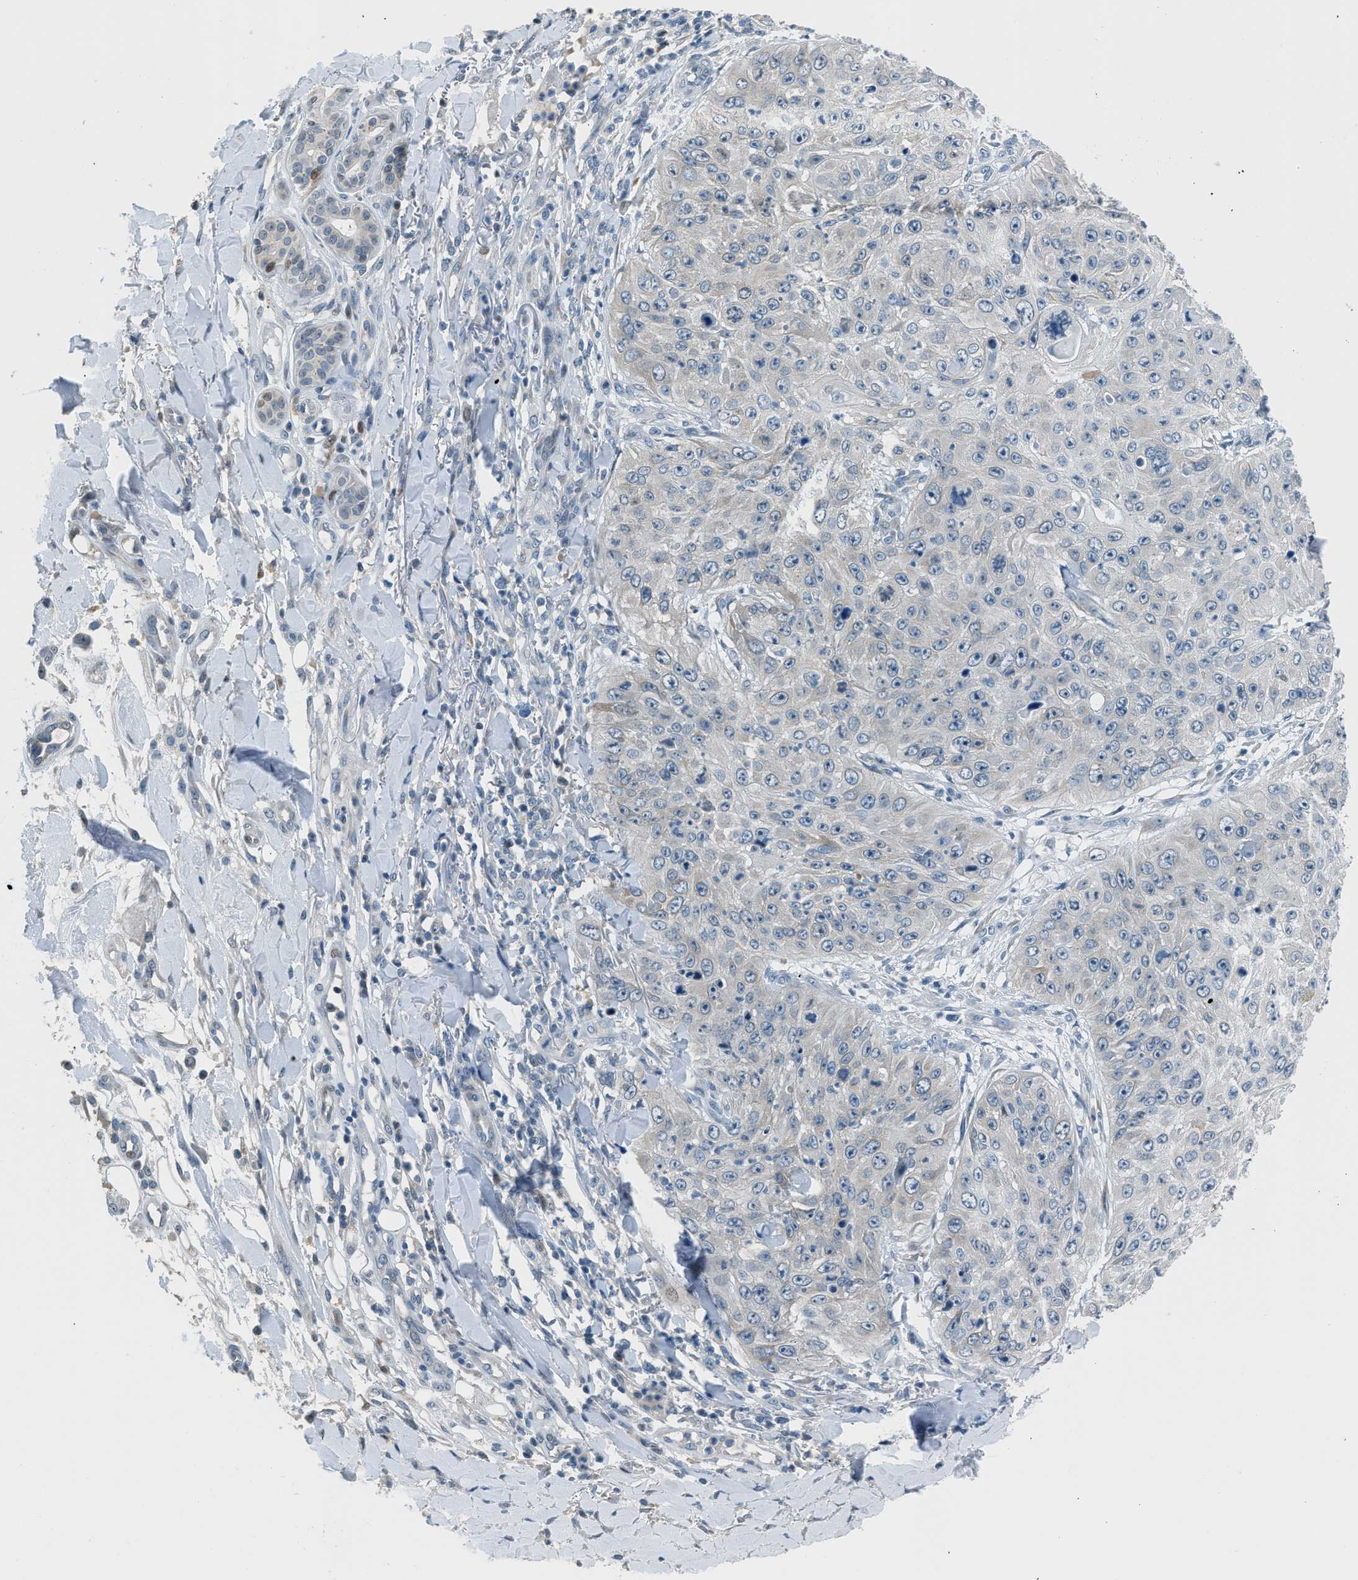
{"staining": {"intensity": "negative", "quantity": "none", "location": "none"}, "tissue": "skin cancer", "cell_type": "Tumor cells", "image_type": "cancer", "snomed": [{"axis": "morphology", "description": "Squamous cell carcinoma, NOS"}, {"axis": "topography", "description": "Skin"}], "caption": "Immunohistochemistry image of neoplastic tissue: human skin cancer stained with DAB demonstrates no significant protein staining in tumor cells. (IHC, brightfield microscopy, high magnification).", "gene": "RNF41", "patient": {"sex": "female", "age": 80}}